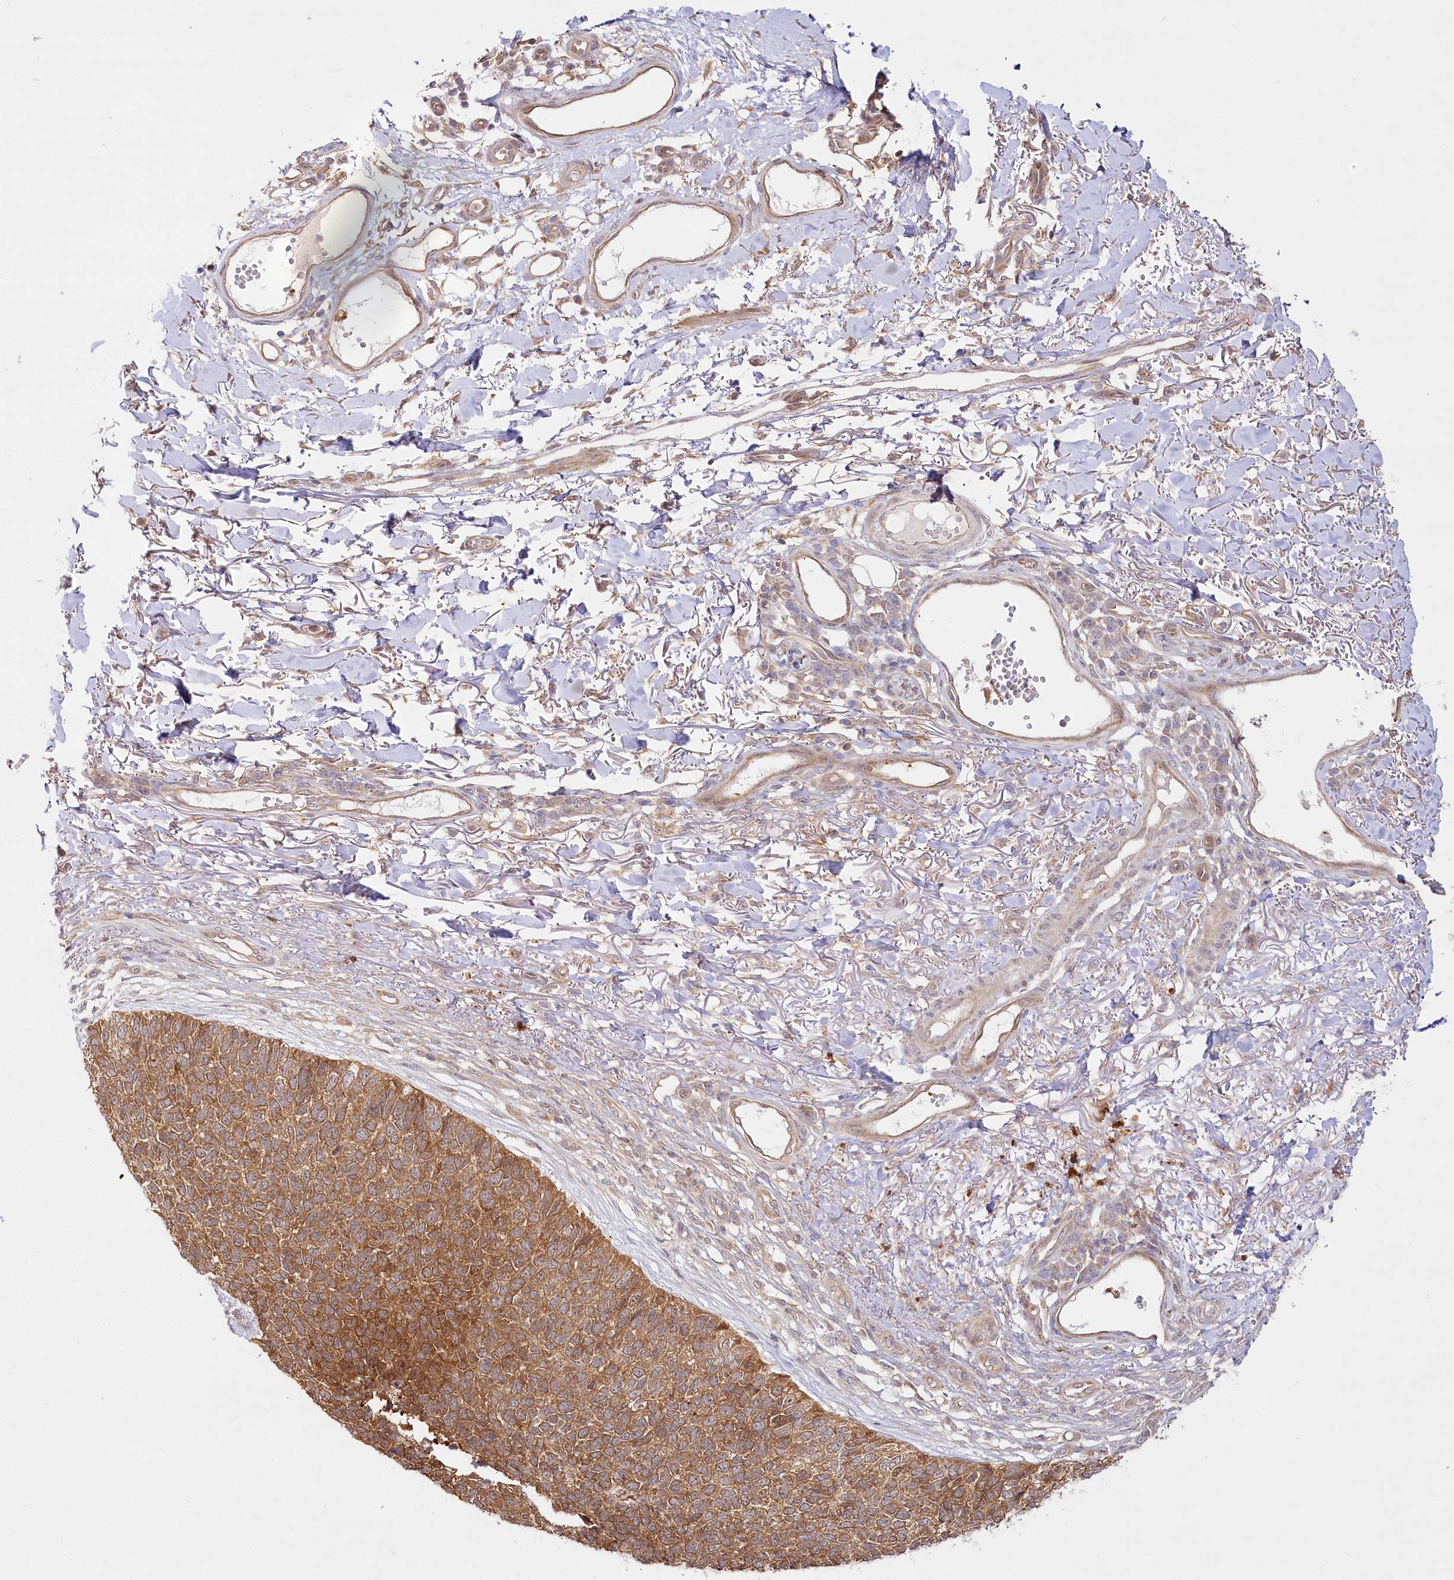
{"staining": {"intensity": "moderate", "quantity": ">75%", "location": "cytoplasmic/membranous"}, "tissue": "skin cancer", "cell_type": "Tumor cells", "image_type": "cancer", "snomed": [{"axis": "morphology", "description": "Basal cell carcinoma"}, {"axis": "topography", "description": "Skin"}], "caption": "High-power microscopy captured an immunohistochemistry (IHC) photomicrograph of skin cancer, revealing moderate cytoplasmic/membranous expression in about >75% of tumor cells. (DAB (3,3'-diaminobenzidine) IHC, brown staining for protein, blue staining for nuclei).", "gene": "INPP4B", "patient": {"sex": "female", "age": 84}}